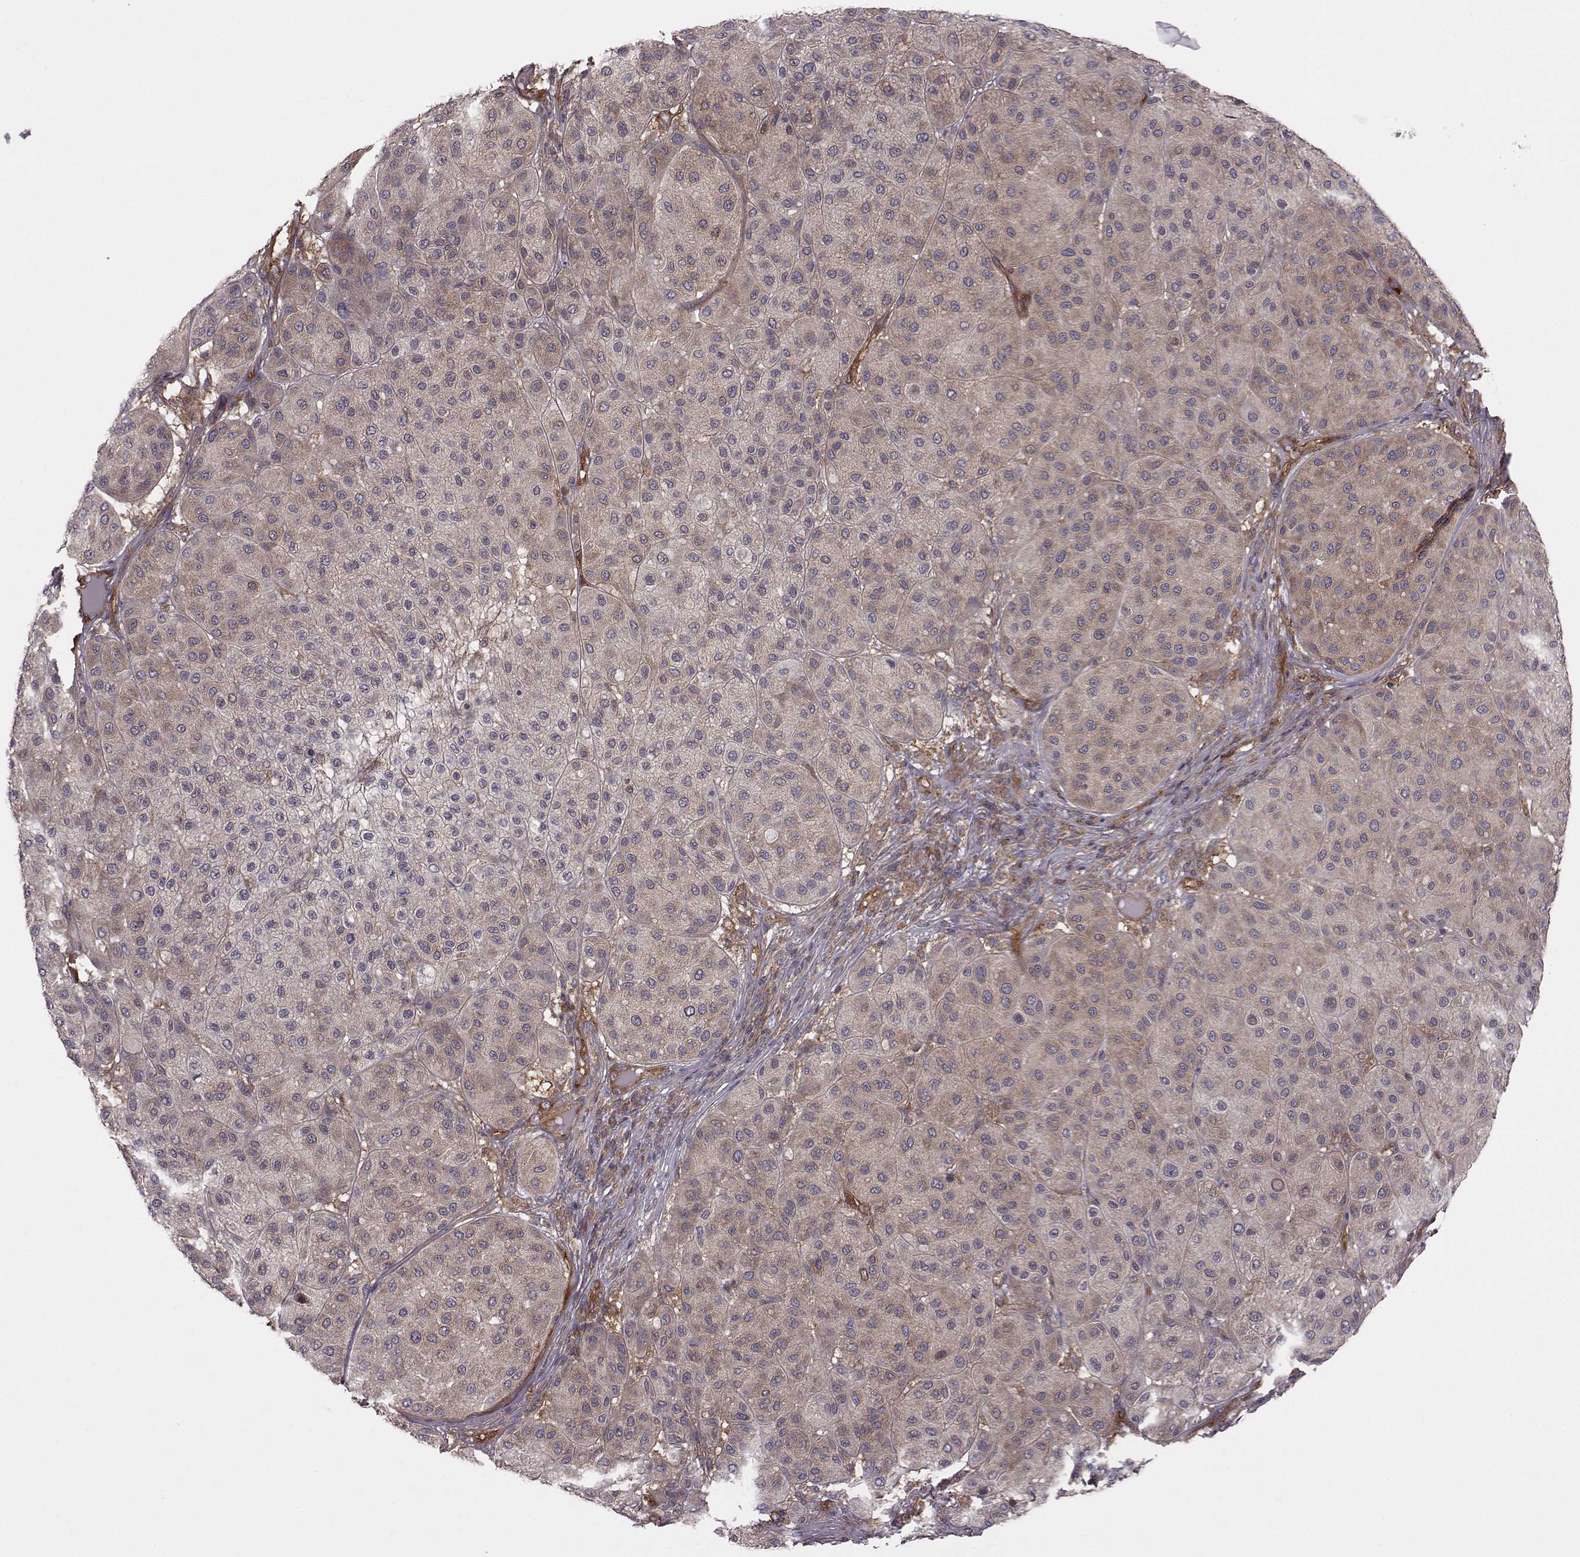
{"staining": {"intensity": "weak", "quantity": ">75%", "location": "cytoplasmic/membranous"}, "tissue": "melanoma", "cell_type": "Tumor cells", "image_type": "cancer", "snomed": [{"axis": "morphology", "description": "Malignant melanoma, Metastatic site"}, {"axis": "topography", "description": "Smooth muscle"}], "caption": "Melanoma stained with a protein marker demonstrates weak staining in tumor cells.", "gene": "RABGAP1", "patient": {"sex": "male", "age": 41}}